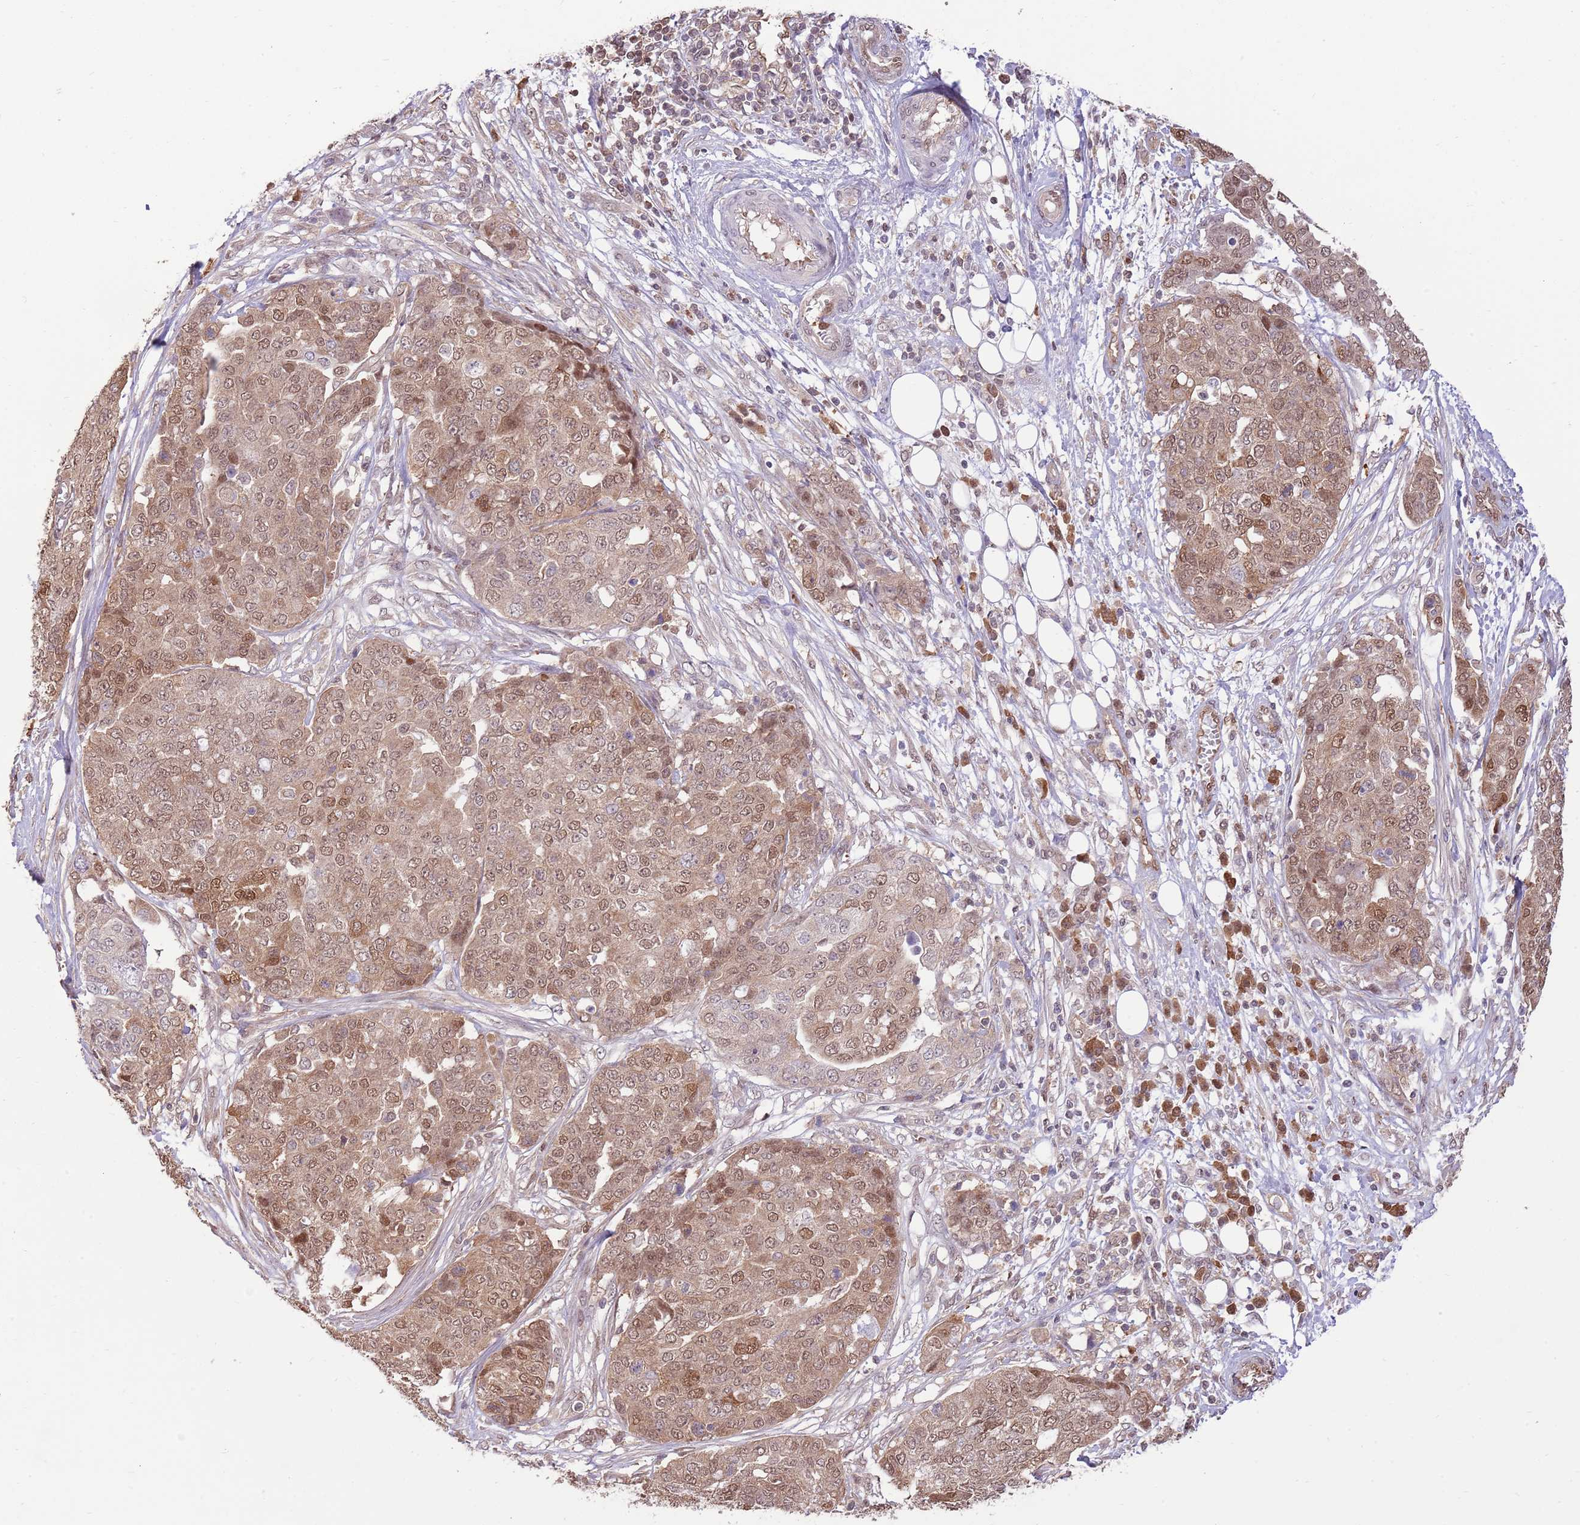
{"staining": {"intensity": "moderate", "quantity": ">75%", "location": "cytoplasmic/membranous,nuclear"}, "tissue": "ovarian cancer", "cell_type": "Tumor cells", "image_type": "cancer", "snomed": [{"axis": "morphology", "description": "Cystadenocarcinoma, serous, NOS"}, {"axis": "topography", "description": "Soft tissue"}, {"axis": "topography", "description": "Ovary"}], "caption": "Human ovarian cancer (serous cystadenocarcinoma) stained with a brown dye reveals moderate cytoplasmic/membranous and nuclear positive staining in approximately >75% of tumor cells.", "gene": "NSFL1C", "patient": {"sex": "female", "age": 57}}